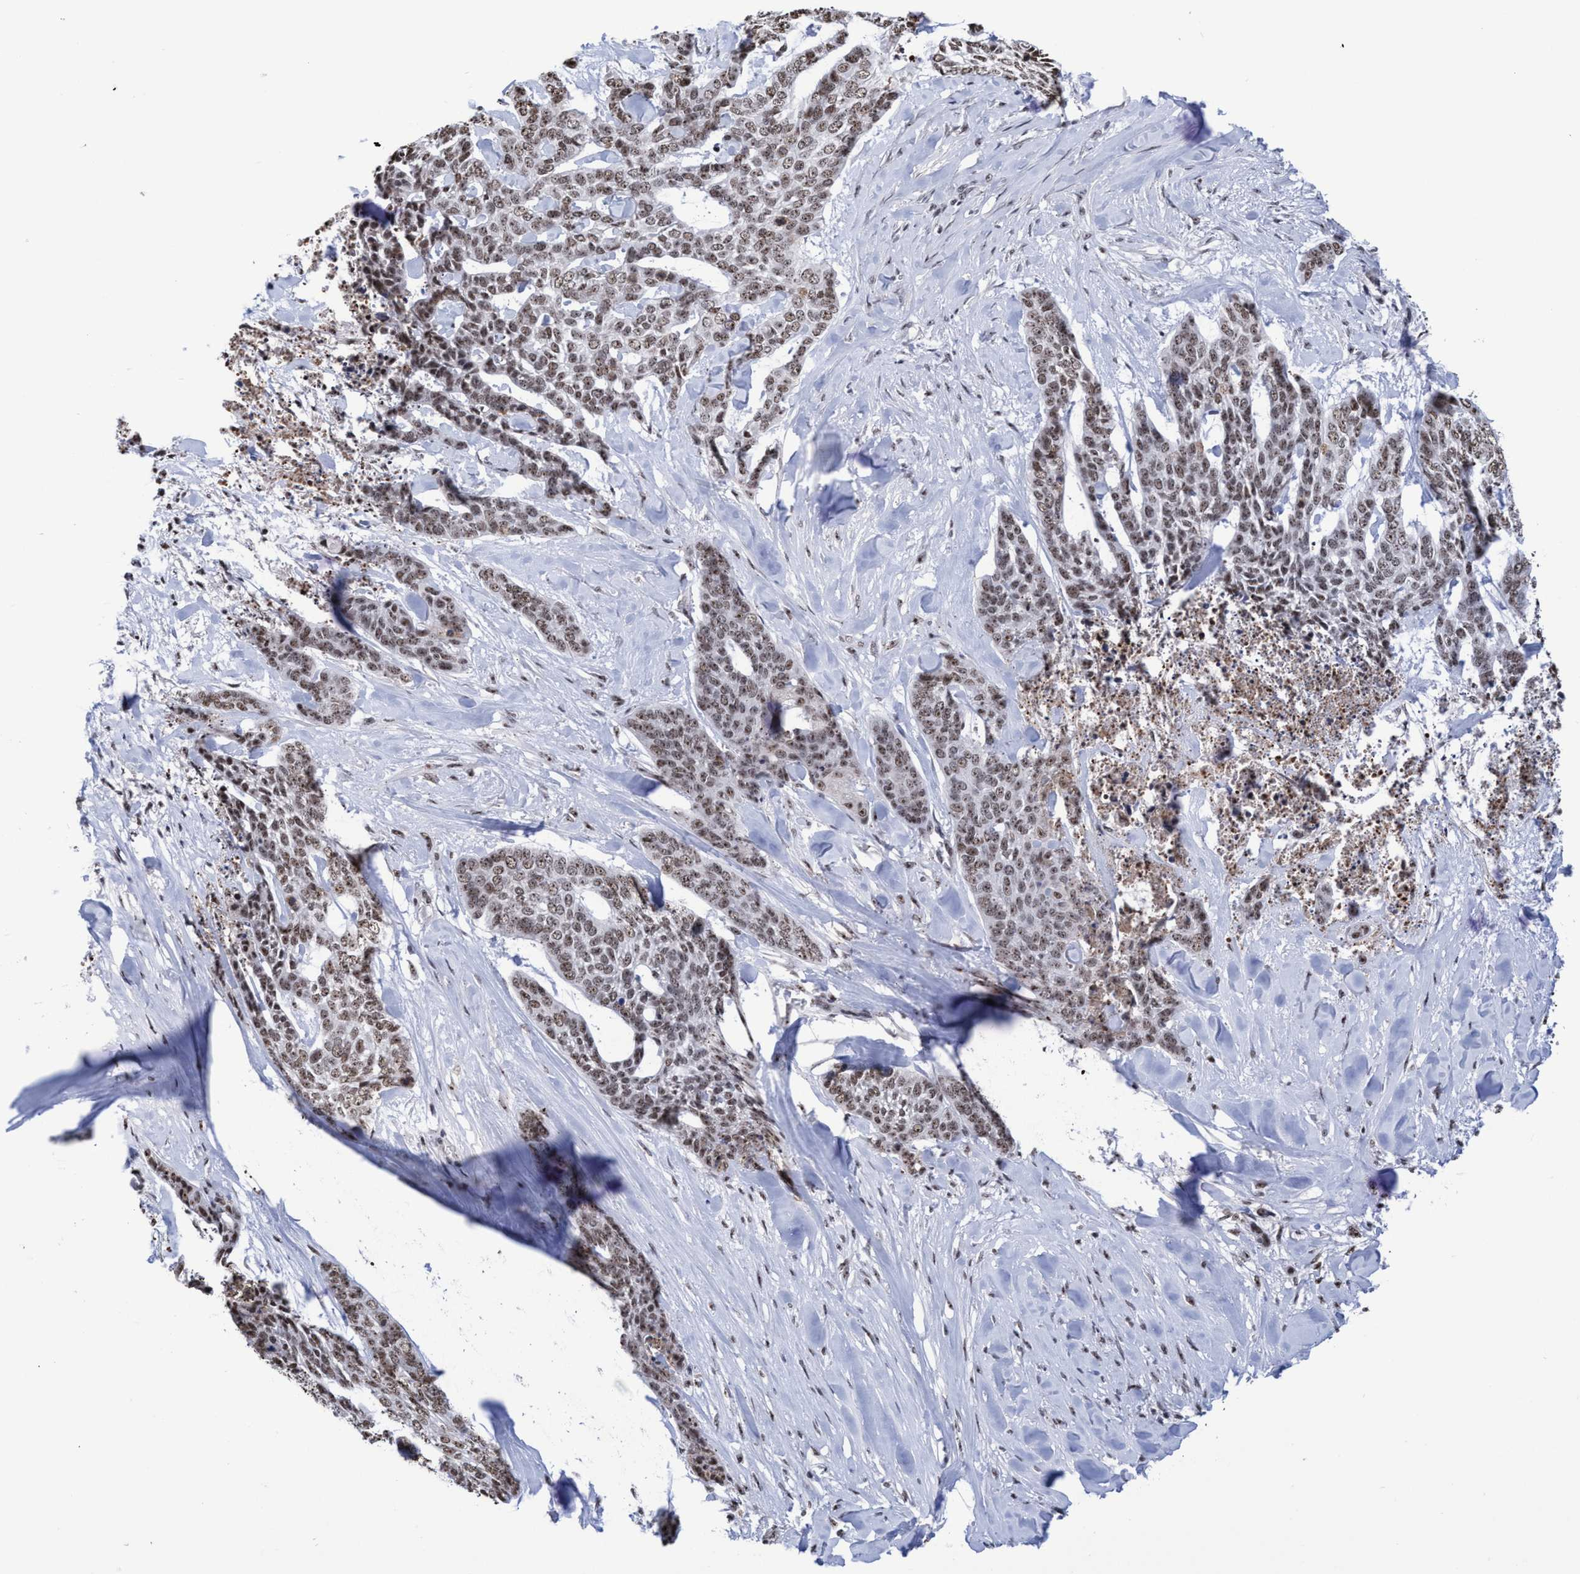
{"staining": {"intensity": "moderate", "quantity": ">75%", "location": "nuclear"}, "tissue": "skin cancer", "cell_type": "Tumor cells", "image_type": "cancer", "snomed": [{"axis": "morphology", "description": "Basal cell carcinoma"}, {"axis": "topography", "description": "Skin"}], "caption": "A high-resolution histopathology image shows IHC staining of skin cancer, which displays moderate nuclear staining in about >75% of tumor cells. The staining is performed using DAB (3,3'-diaminobenzidine) brown chromogen to label protein expression. The nuclei are counter-stained blue using hematoxylin.", "gene": "EFCAB10", "patient": {"sex": "female", "age": 64}}